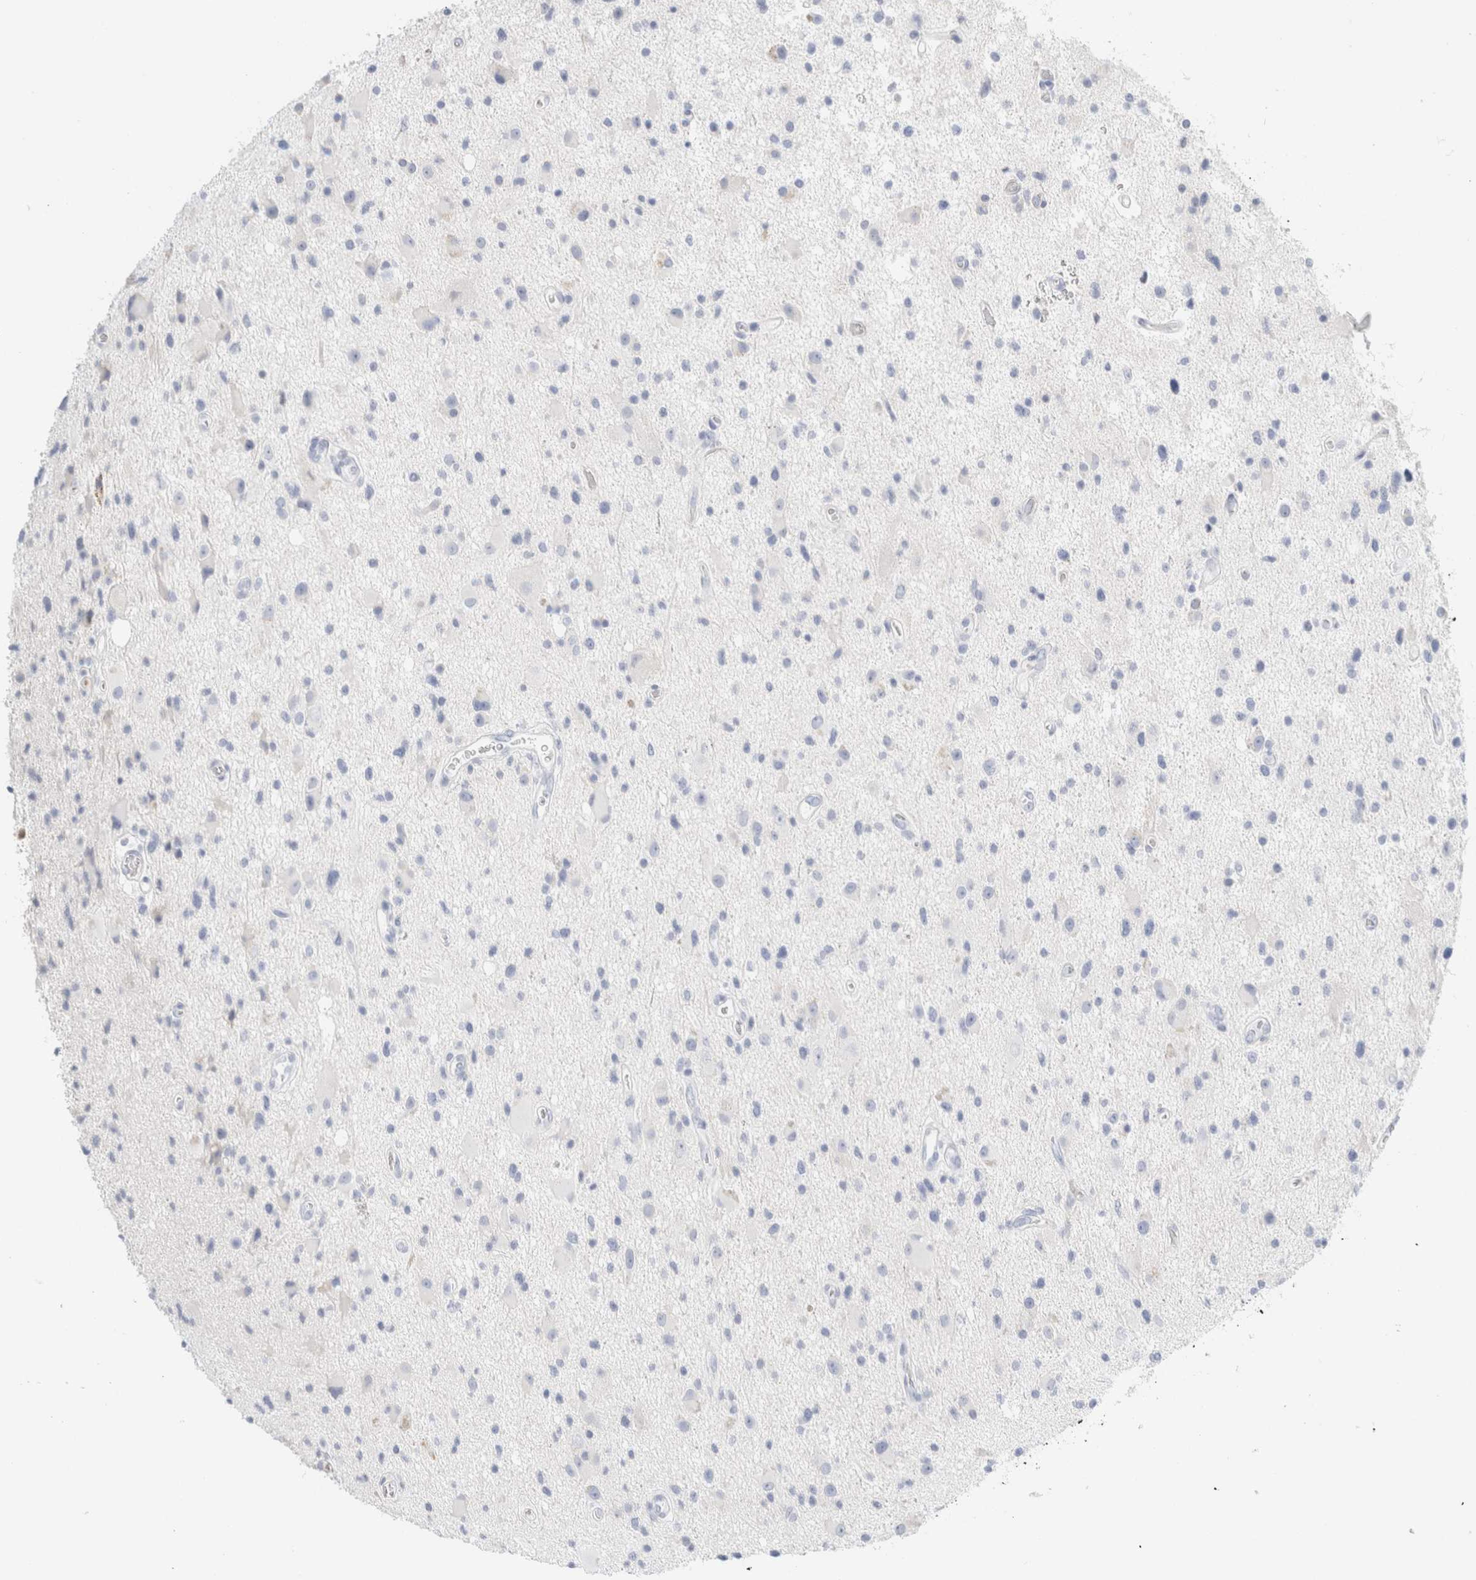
{"staining": {"intensity": "negative", "quantity": "none", "location": "none"}, "tissue": "glioma", "cell_type": "Tumor cells", "image_type": "cancer", "snomed": [{"axis": "morphology", "description": "Glioma, malignant, High grade"}, {"axis": "topography", "description": "Brain"}], "caption": "This is a micrograph of IHC staining of malignant high-grade glioma, which shows no positivity in tumor cells.", "gene": "ARG1", "patient": {"sex": "male", "age": 33}}